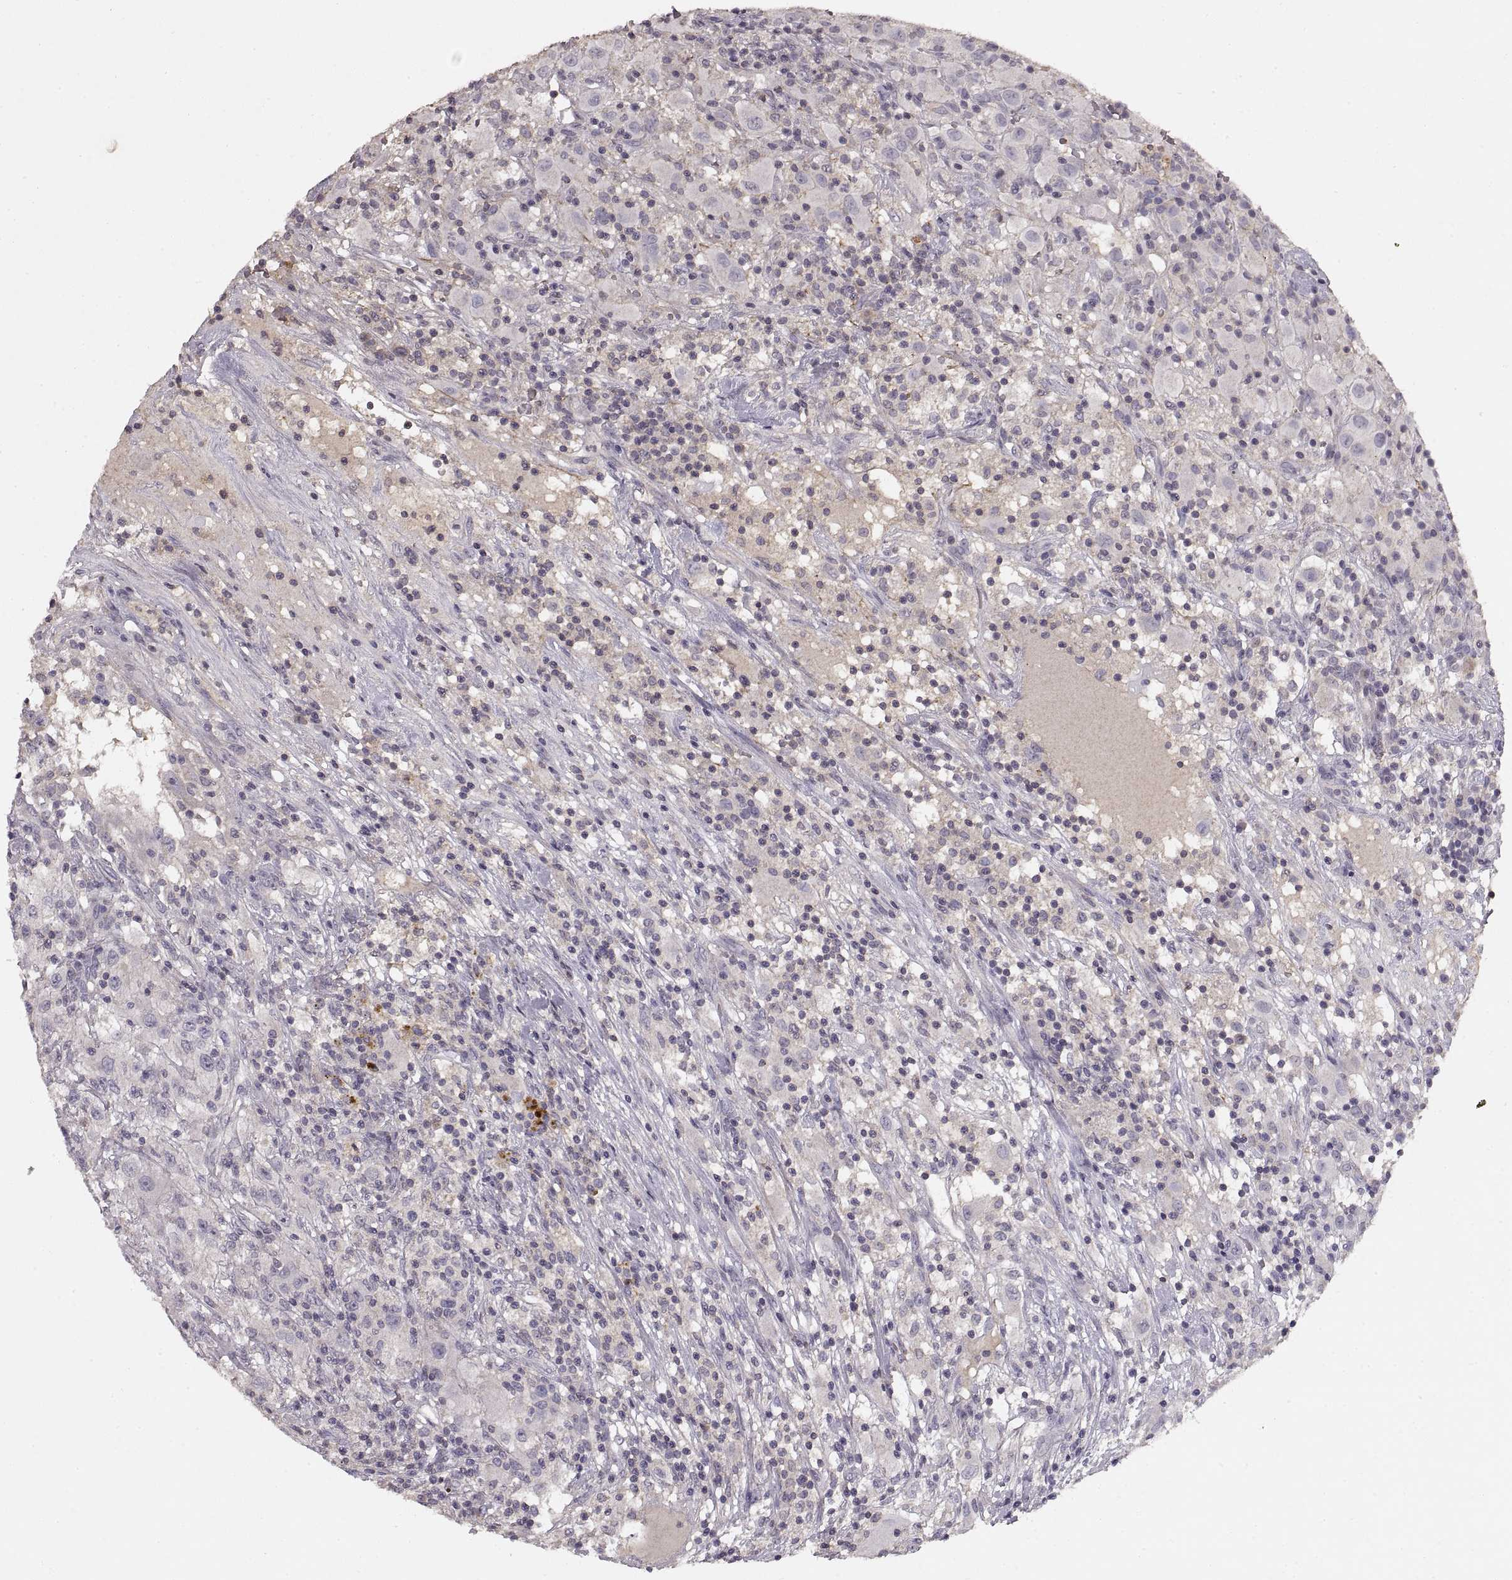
{"staining": {"intensity": "negative", "quantity": "none", "location": "none"}, "tissue": "renal cancer", "cell_type": "Tumor cells", "image_type": "cancer", "snomed": [{"axis": "morphology", "description": "Adenocarcinoma, NOS"}, {"axis": "topography", "description": "Kidney"}], "caption": "DAB immunohistochemical staining of renal adenocarcinoma displays no significant staining in tumor cells. (DAB (3,3'-diaminobenzidine) IHC with hematoxylin counter stain).", "gene": "ADAM11", "patient": {"sex": "female", "age": 67}}